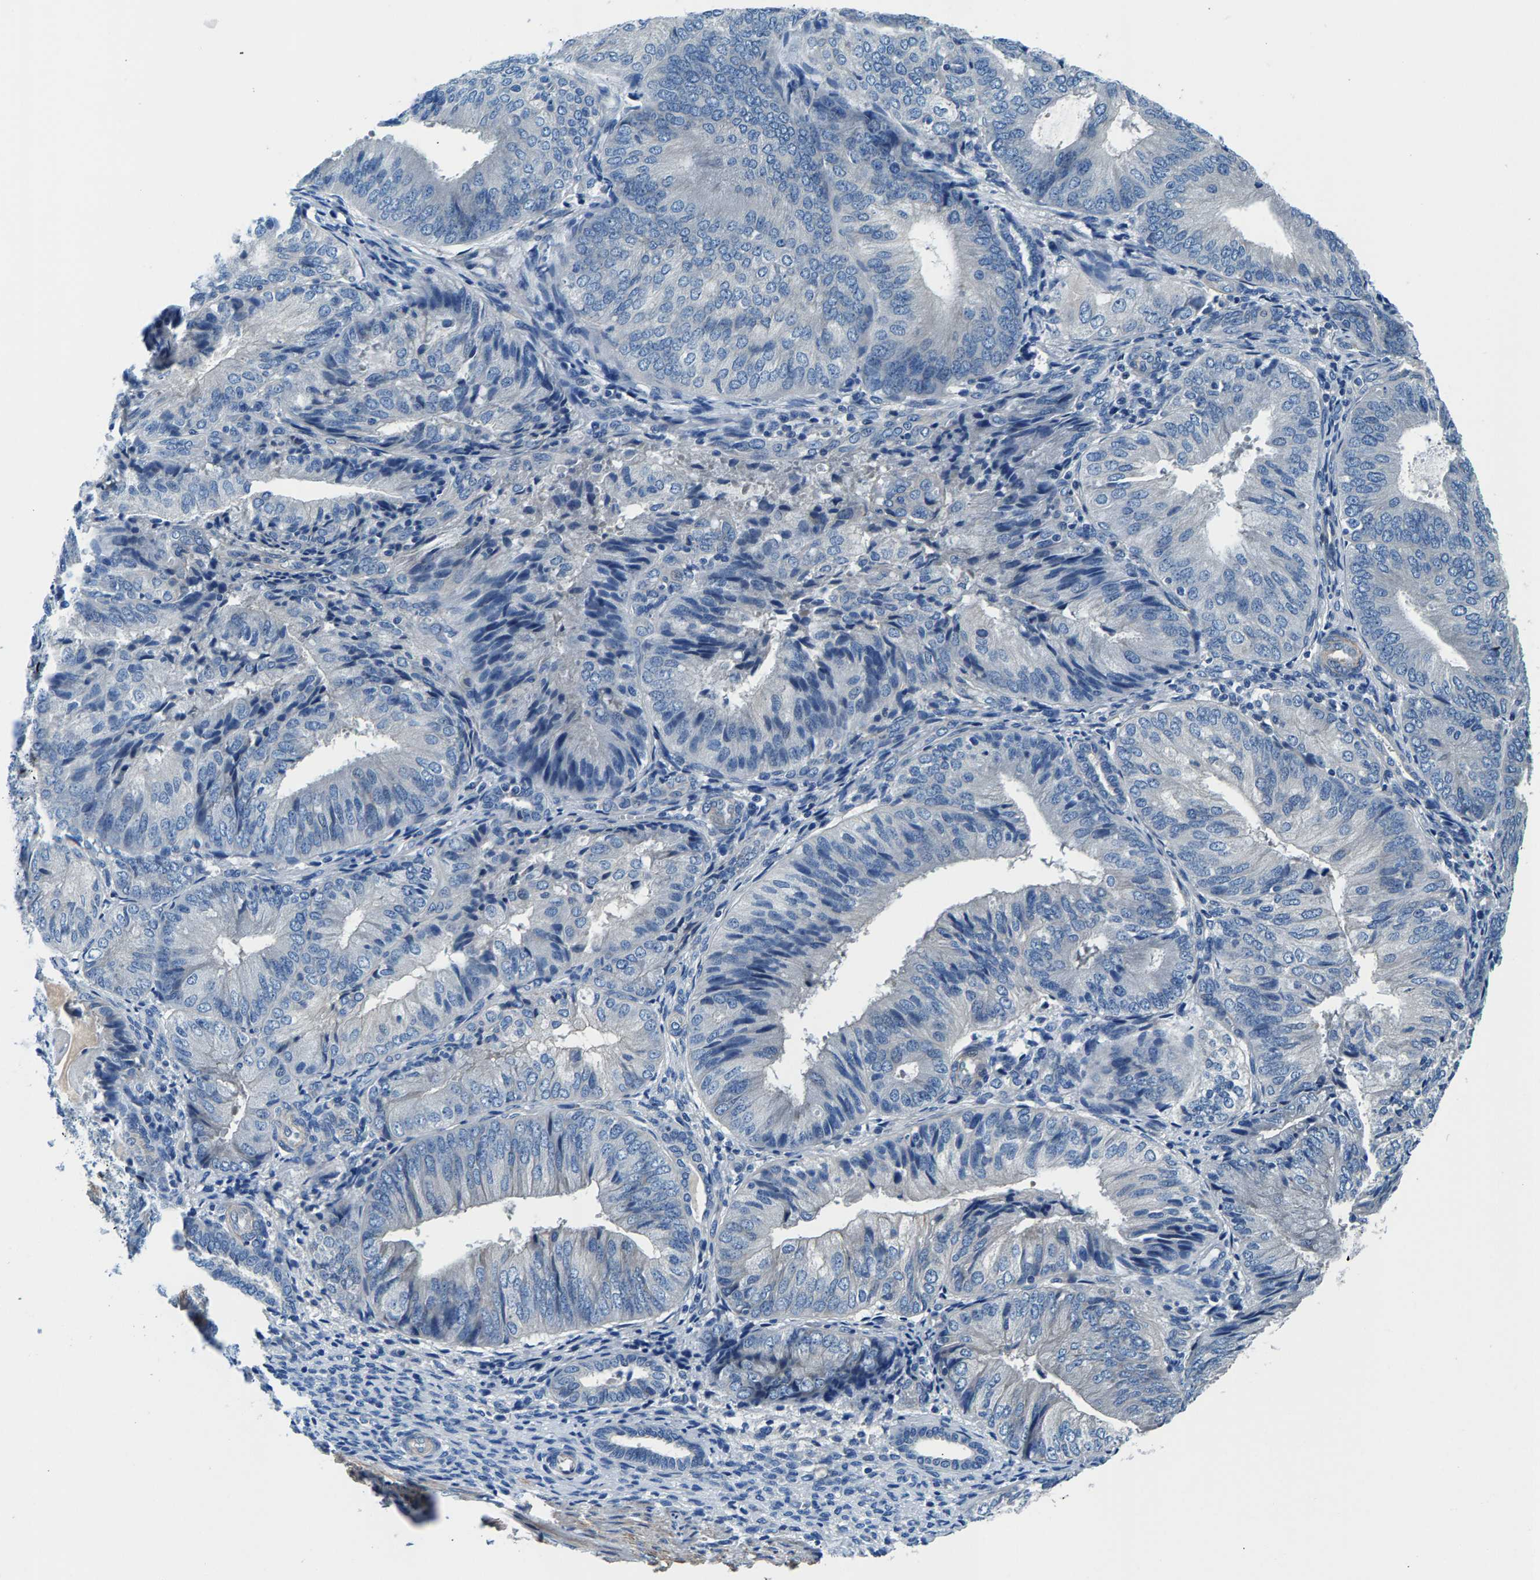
{"staining": {"intensity": "negative", "quantity": "none", "location": "none"}, "tissue": "endometrial cancer", "cell_type": "Tumor cells", "image_type": "cancer", "snomed": [{"axis": "morphology", "description": "Adenocarcinoma, NOS"}, {"axis": "topography", "description": "Endometrium"}], "caption": "Immunohistochemistry photomicrograph of endometrial cancer stained for a protein (brown), which demonstrates no staining in tumor cells.", "gene": "CDRT4", "patient": {"sex": "female", "age": 81}}